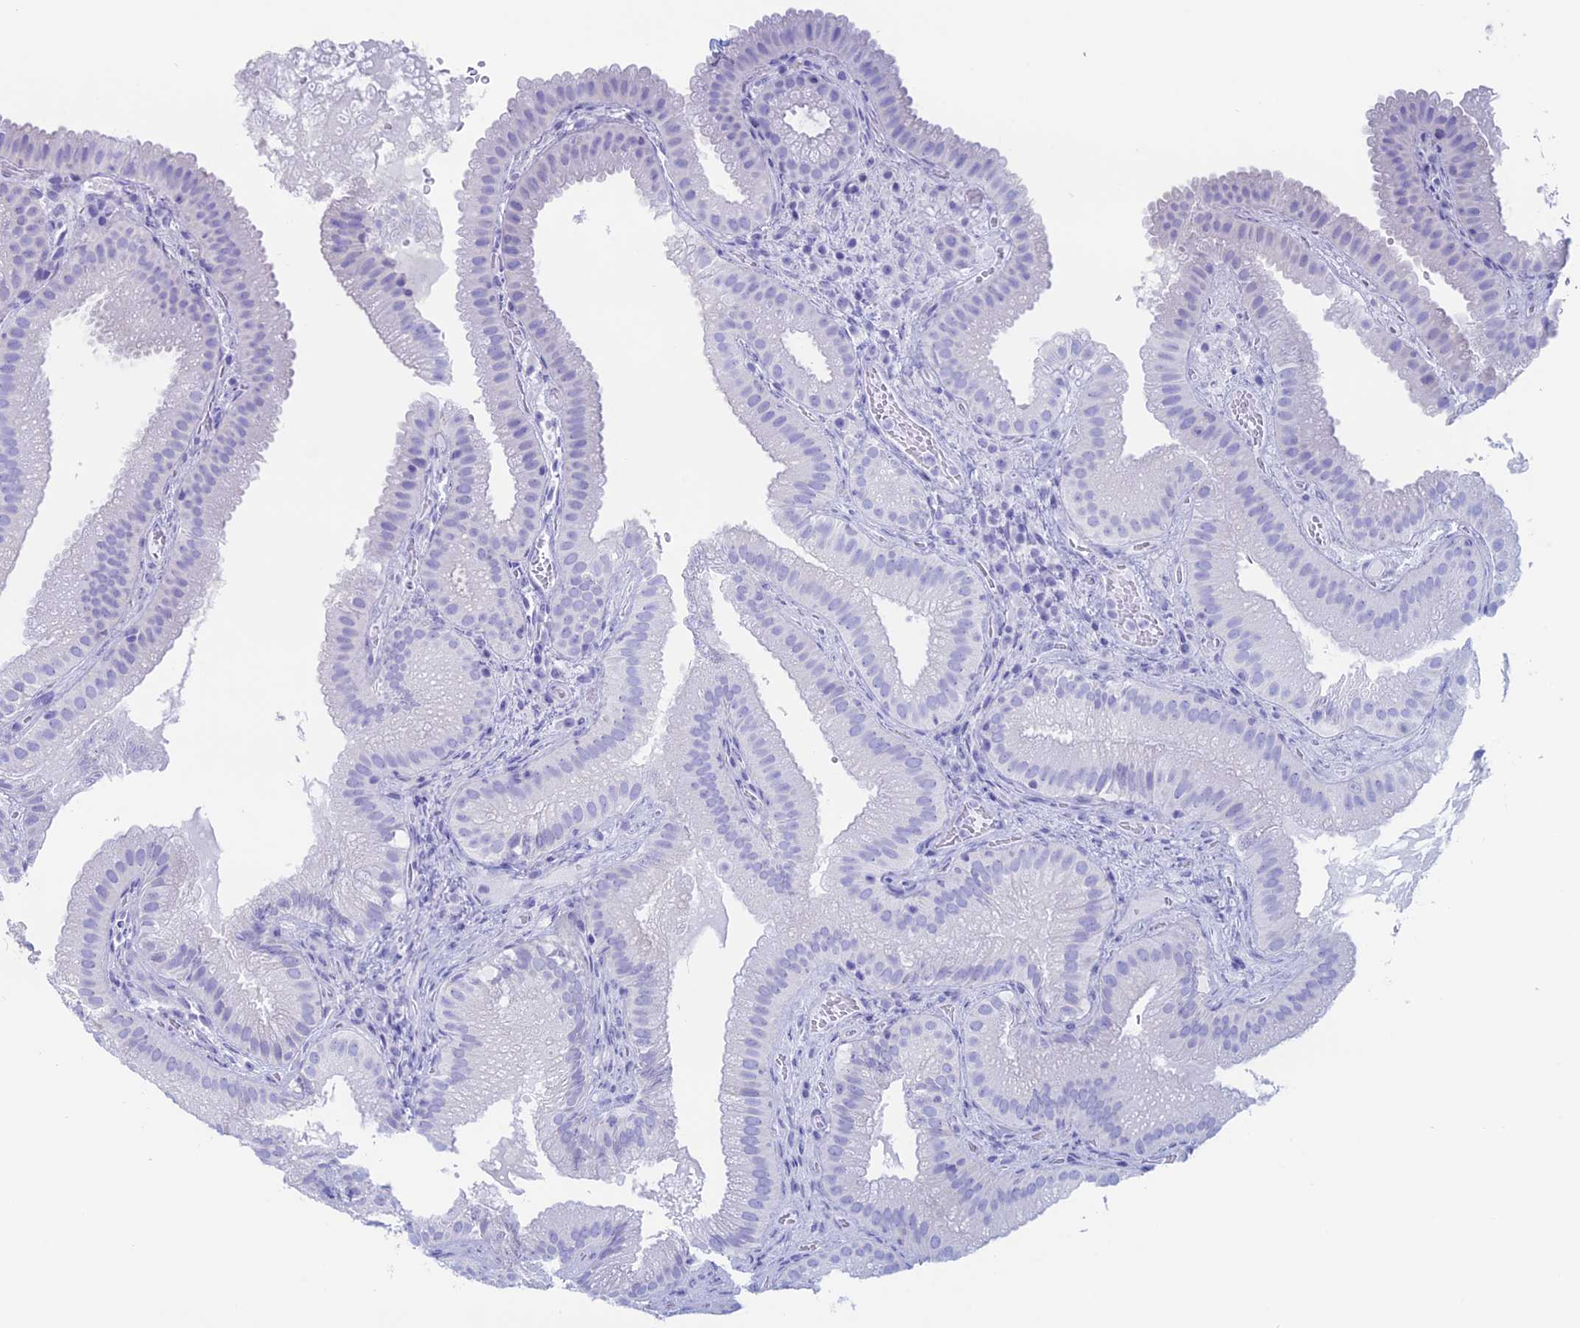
{"staining": {"intensity": "negative", "quantity": "none", "location": "none"}, "tissue": "gallbladder", "cell_type": "Glandular cells", "image_type": "normal", "snomed": [{"axis": "morphology", "description": "Normal tissue, NOS"}, {"axis": "topography", "description": "Gallbladder"}], "caption": "This is an IHC micrograph of normal gallbladder. There is no staining in glandular cells.", "gene": "RP1", "patient": {"sex": "female", "age": 30}}